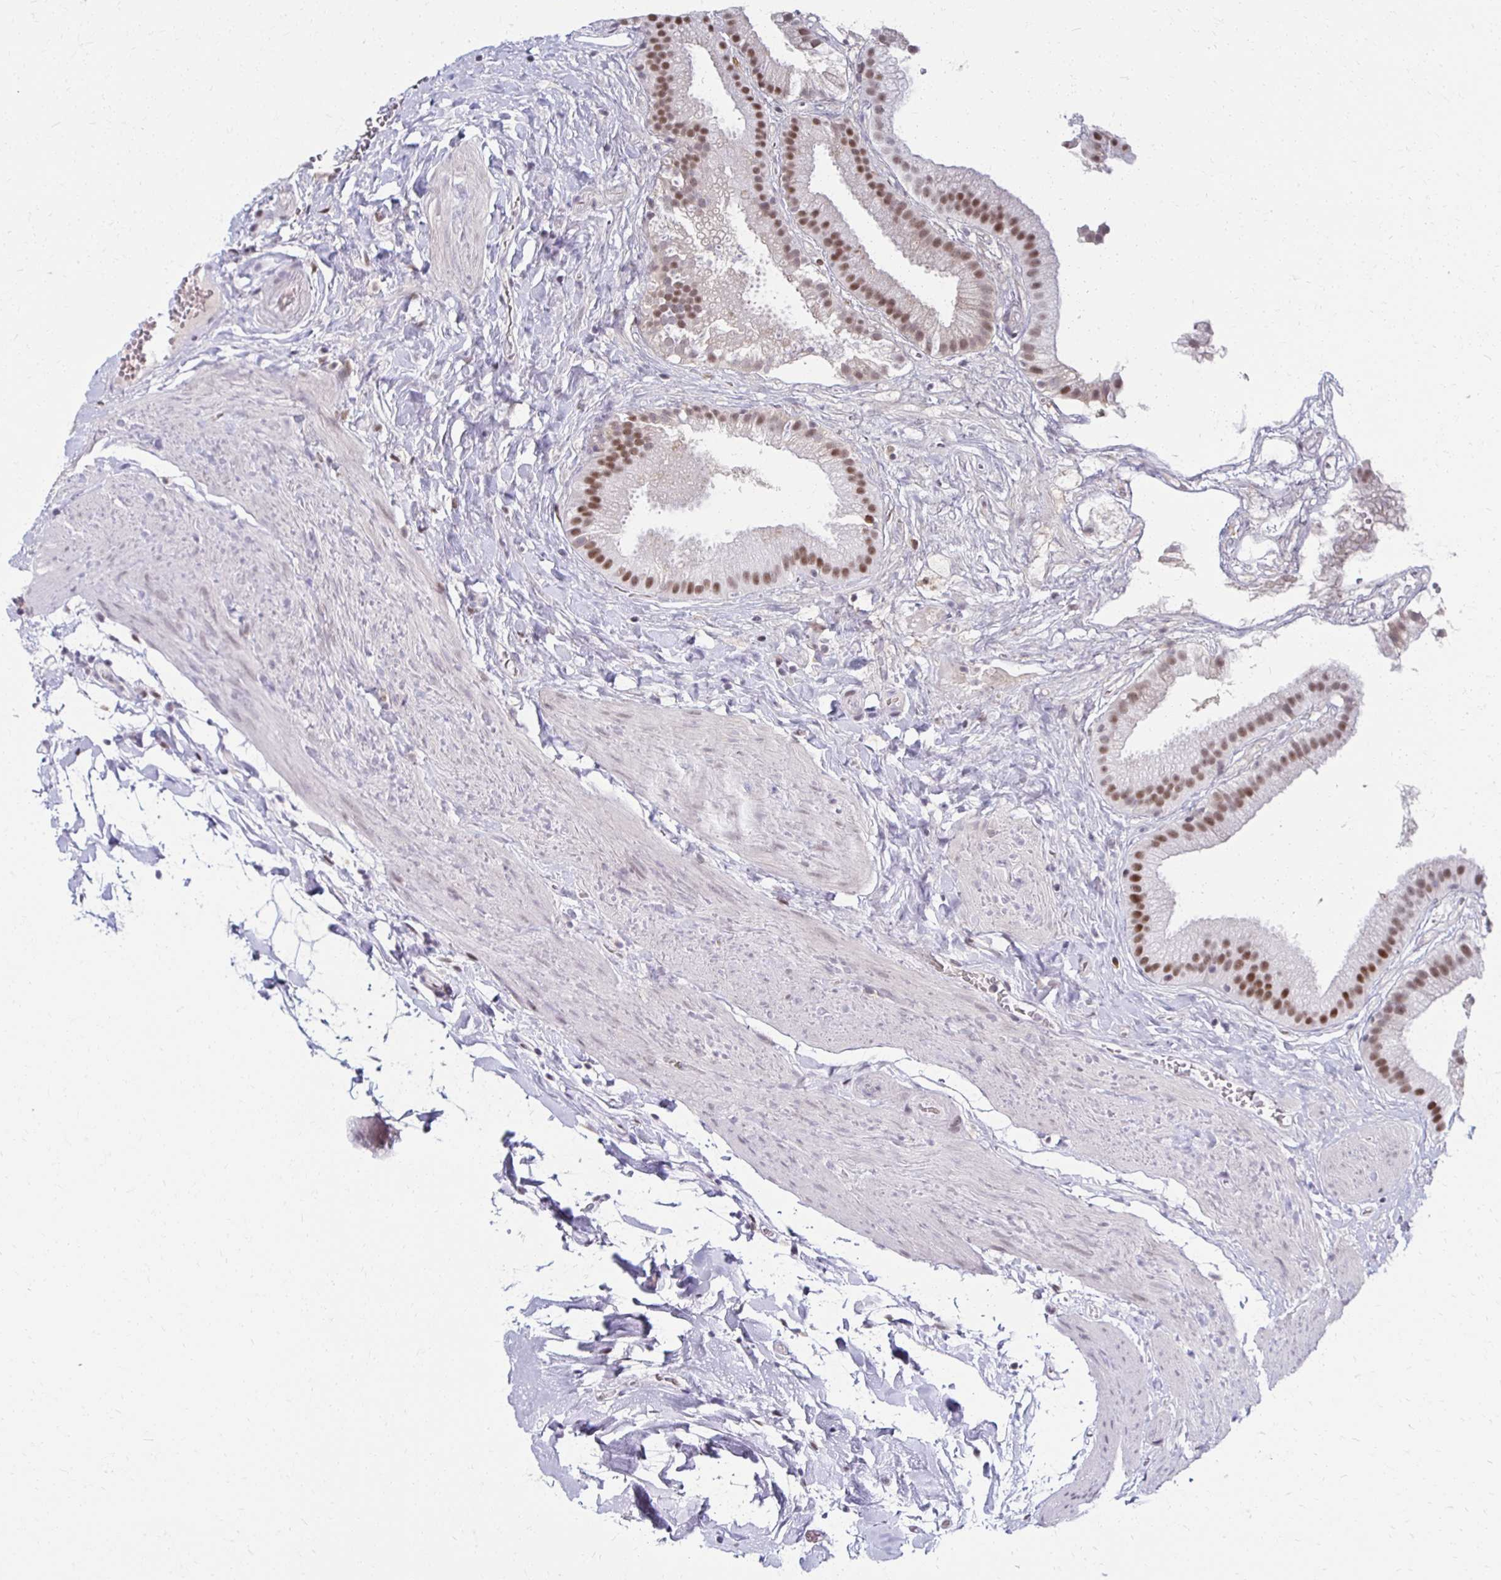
{"staining": {"intensity": "moderate", "quantity": ">75%", "location": "nuclear"}, "tissue": "gallbladder", "cell_type": "Glandular cells", "image_type": "normal", "snomed": [{"axis": "morphology", "description": "Normal tissue, NOS"}, {"axis": "topography", "description": "Gallbladder"}], "caption": "The immunohistochemical stain highlights moderate nuclear staining in glandular cells of normal gallbladder. Nuclei are stained in blue.", "gene": "IRF7", "patient": {"sex": "female", "age": 63}}